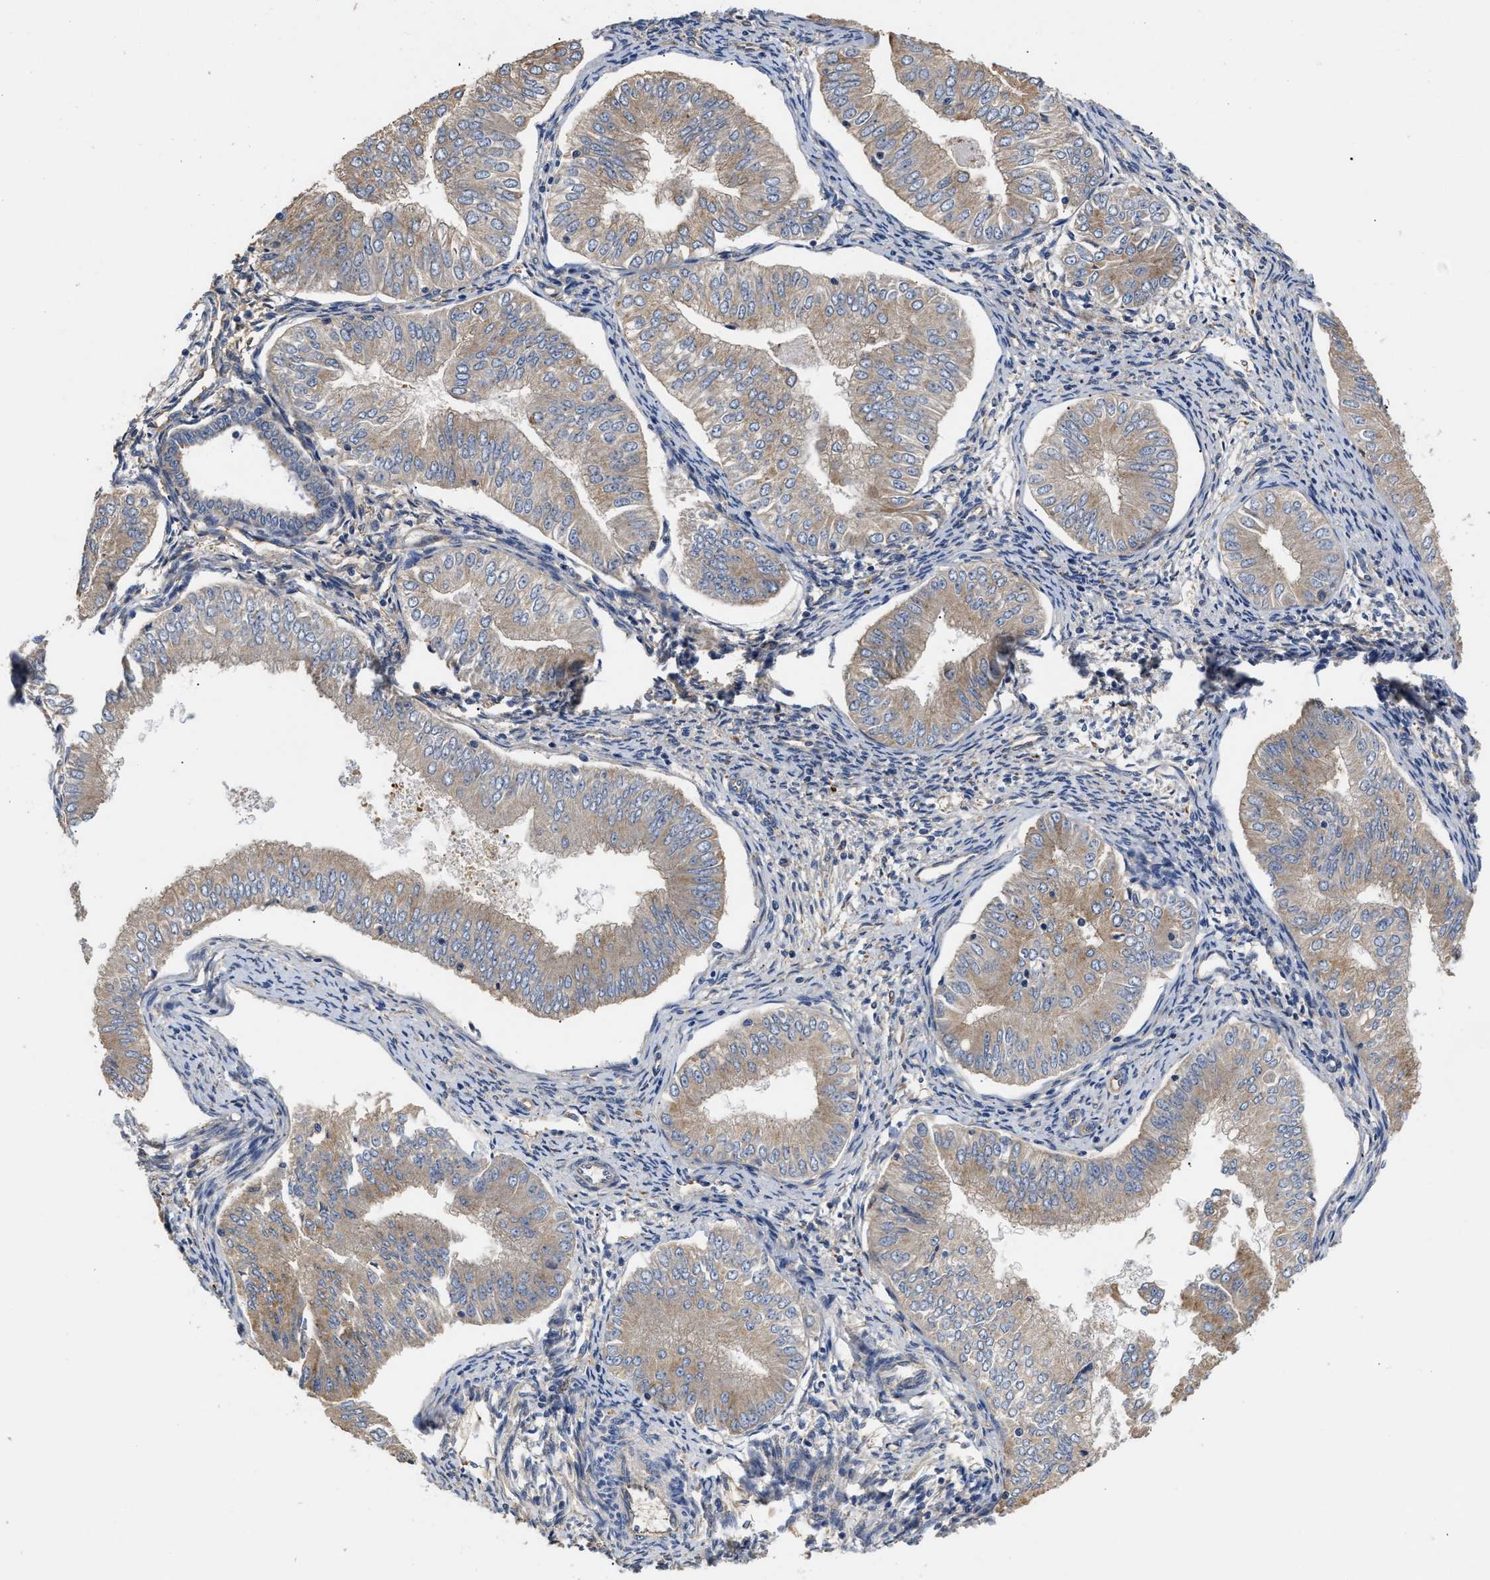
{"staining": {"intensity": "weak", "quantity": ">75%", "location": "cytoplasmic/membranous"}, "tissue": "endometrial cancer", "cell_type": "Tumor cells", "image_type": "cancer", "snomed": [{"axis": "morphology", "description": "Normal tissue, NOS"}, {"axis": "morphology", "description": "Adenocarcinoma, NOS"}, {"axis": "topography", "description": "Endometrium"}], "caption": "Endometrial adenocarcinoma stained for a protein demonstrates weak cytoplasmic/membranous positivity in tumor cells.", "gene": "KLB", "patient": {"sex": "female", "age": 53}}